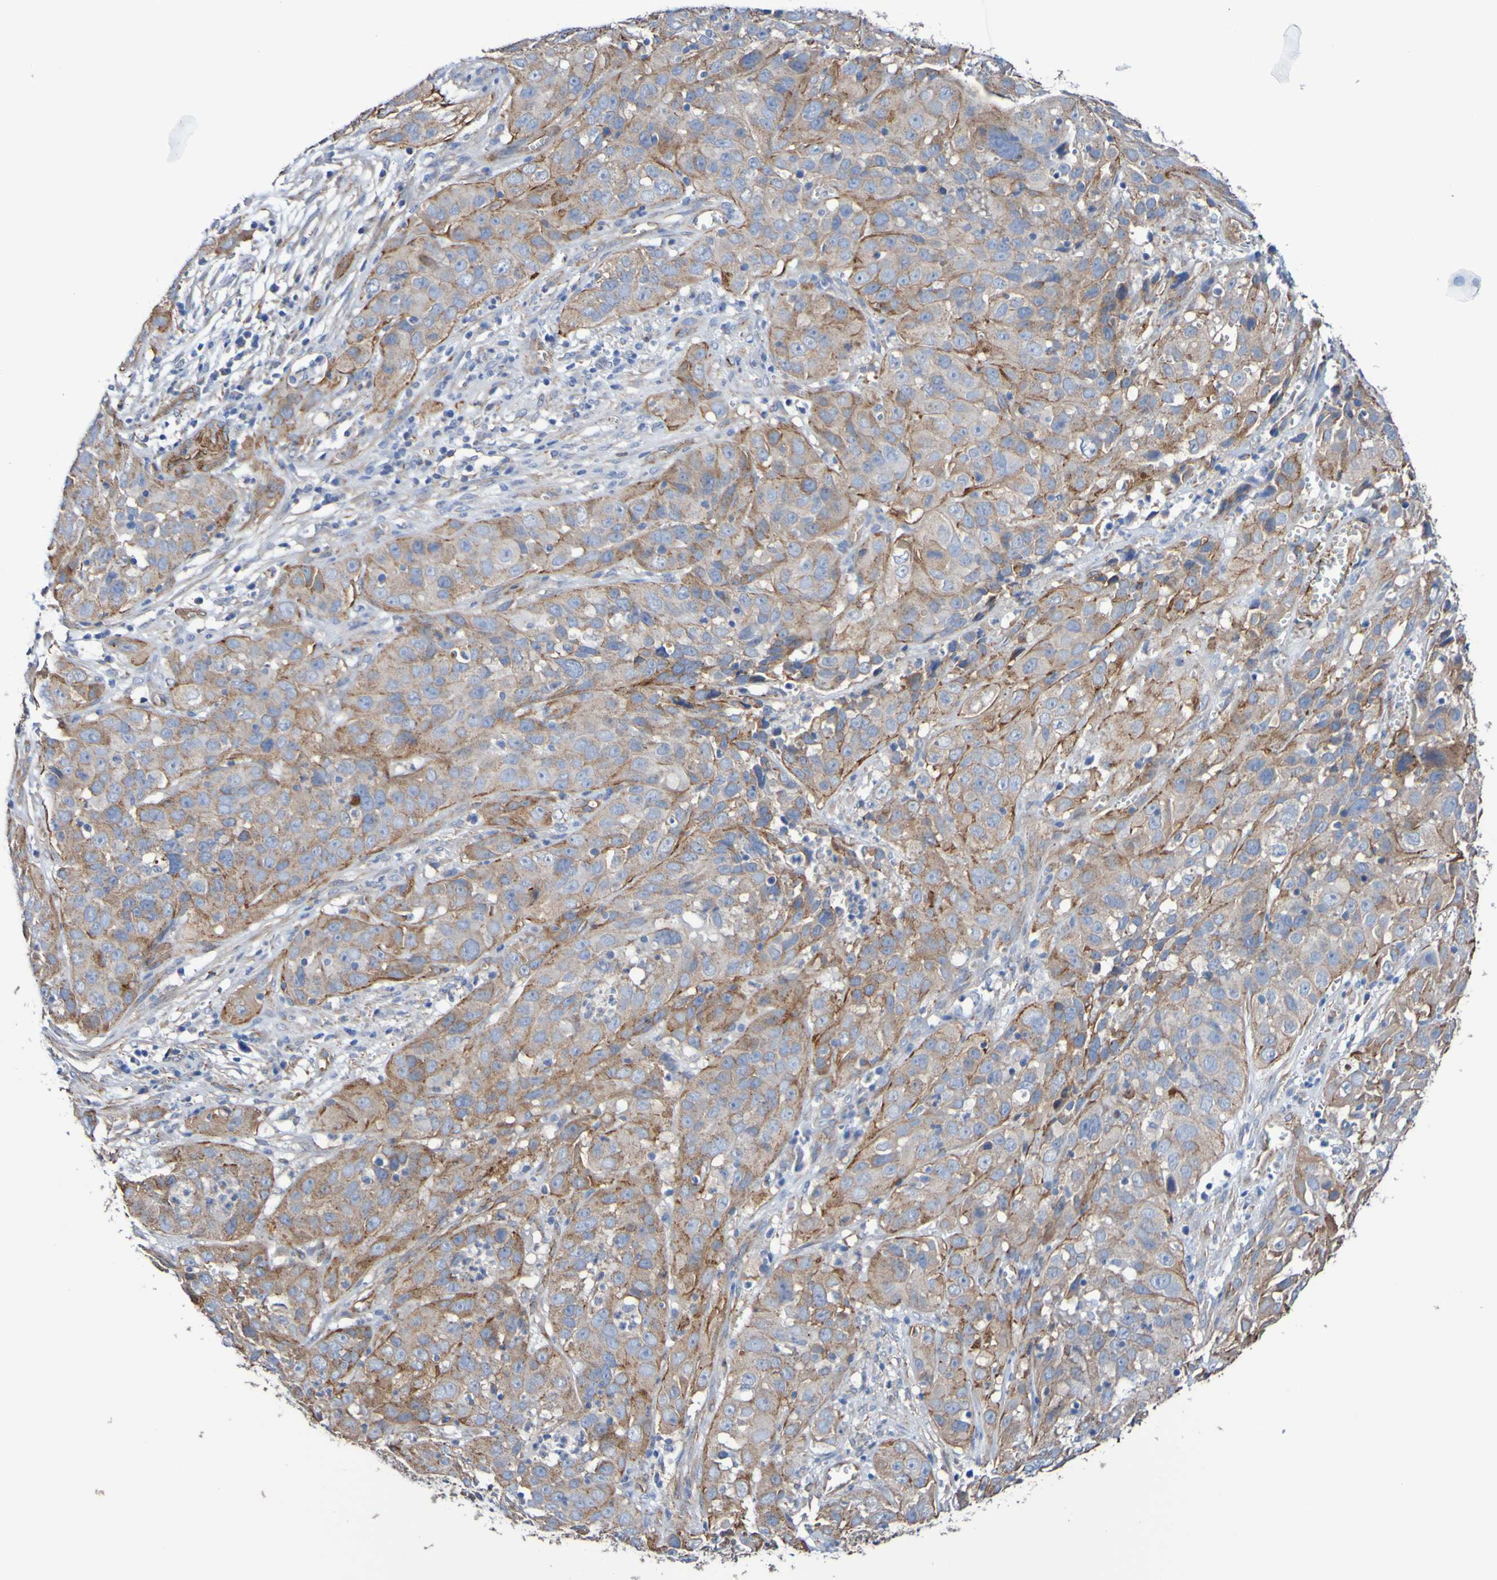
{"staining": {"intensity": "moderate", "quantity": ">75%", "location": "cytoplasmic/membranous"}, "tissue": "cervical cancer", "cell_type": "Tumor cells", "image_type": "cancer", "snomed": [{"axis": "morphology", "description": "Squamous cell carcinoma, NOS"}, {"axis": "topography", "description": "Cervix"}], "caption": "There is medium levels of moderate cytoplasmic/membranous staining in tumor cells of cervical cancer (squamous cell carcinoma), as demonstrated by immunohistochemical staining (brown color).", "gene": "ELMOD3", "patient": {"sex": "female", "age": 32}}